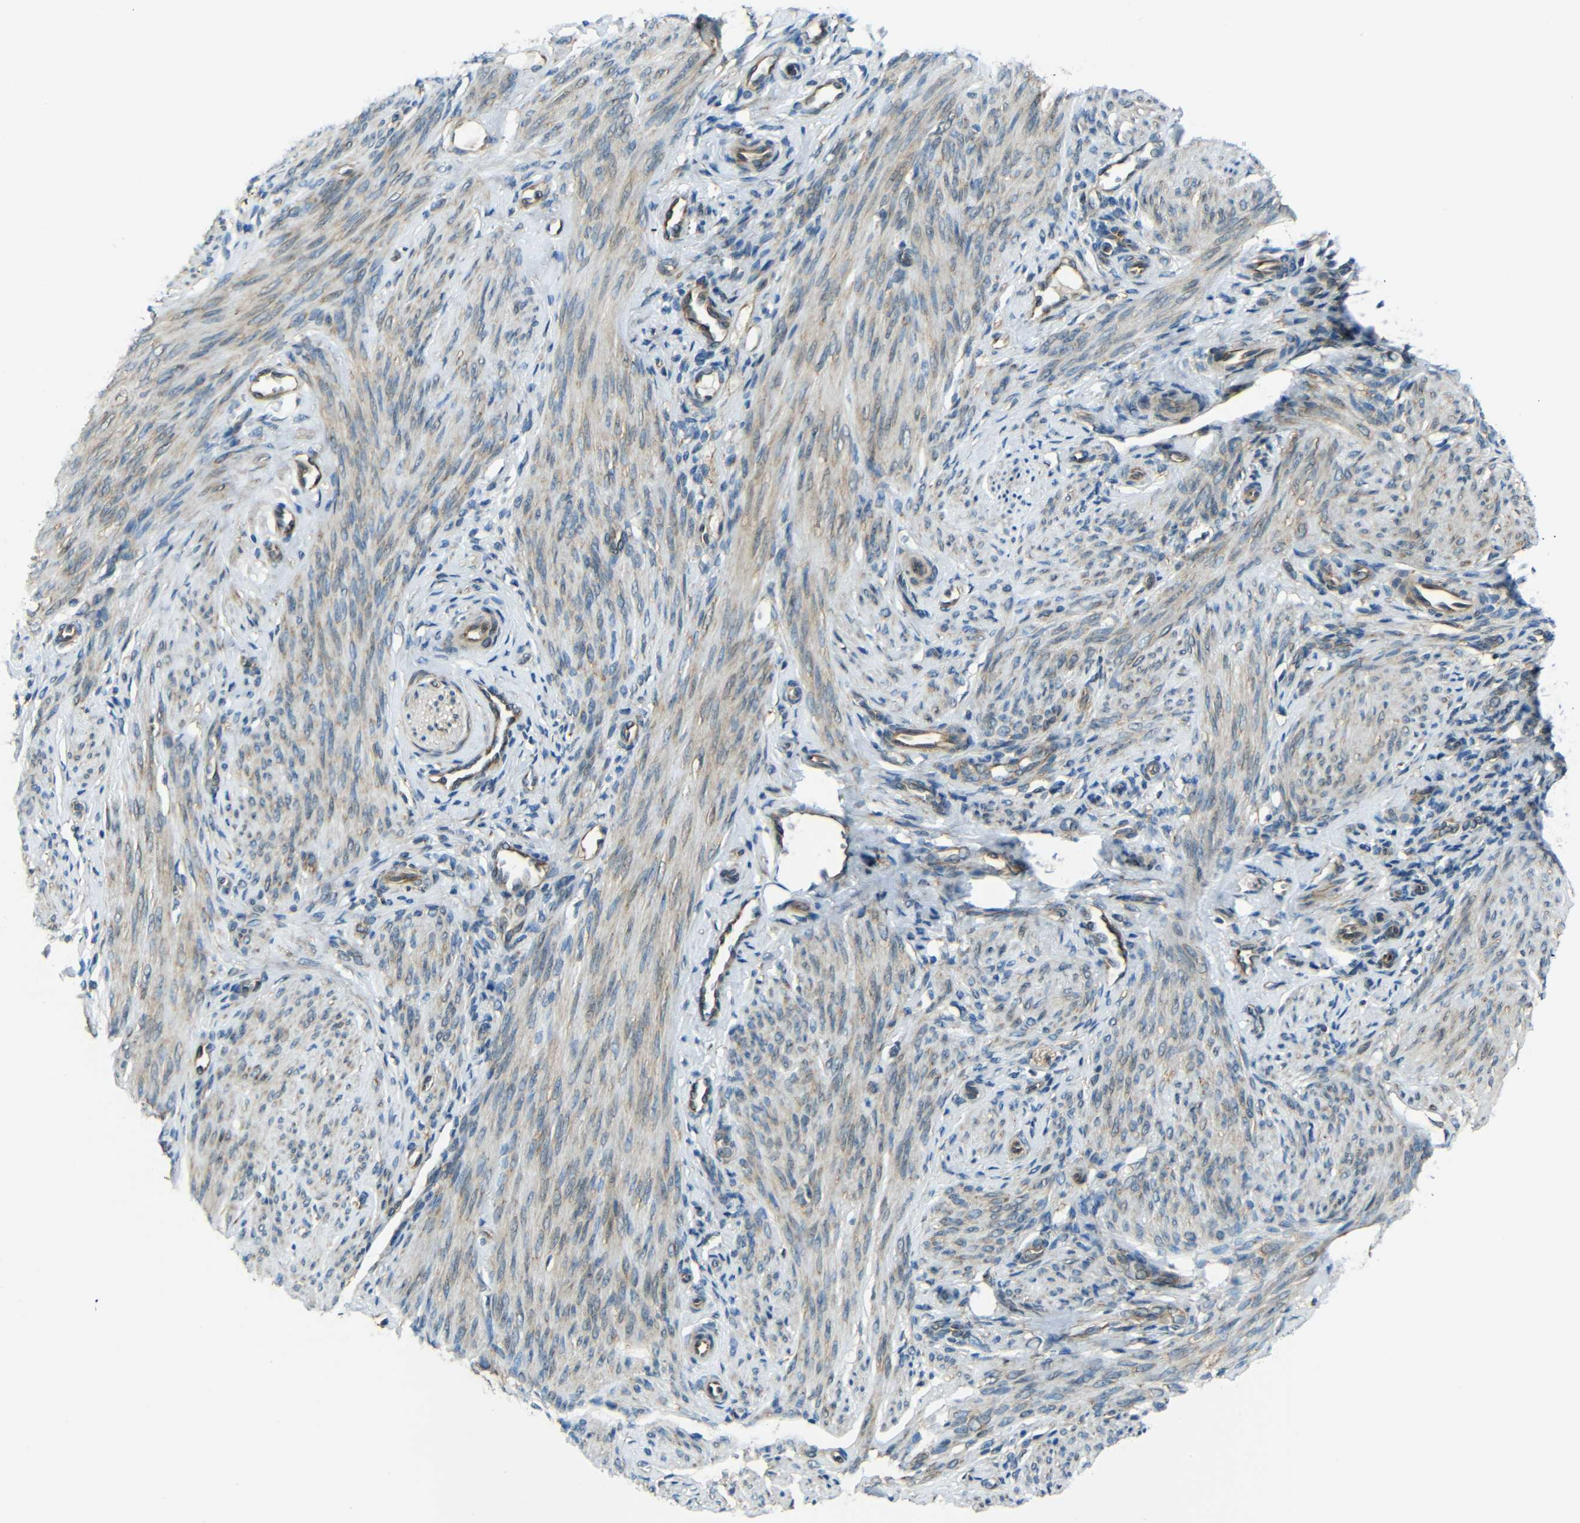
{"staining": {"intensity": "moderate", "quantity": "<25%", "location": "cytoplasmic/membranous"}, "tissue": "endometrium", "cell_type": "Cells in endometrial stroma", "image_type": "normal", "snomed": [{"axis": "morphology", "description": "Normal tissue, NOS"}, {"axis": "topography", "description": "Endometrium"}], "caption": "This photomicrograph shows immunohistochemistry staining of unremarkable endometrium, with low moderate cytoplasmic/membranous staining in approximately <25% of cells in endometrial stroma.", "gene": "VAPB", "patient": {"sex": "female", "age": 27}}